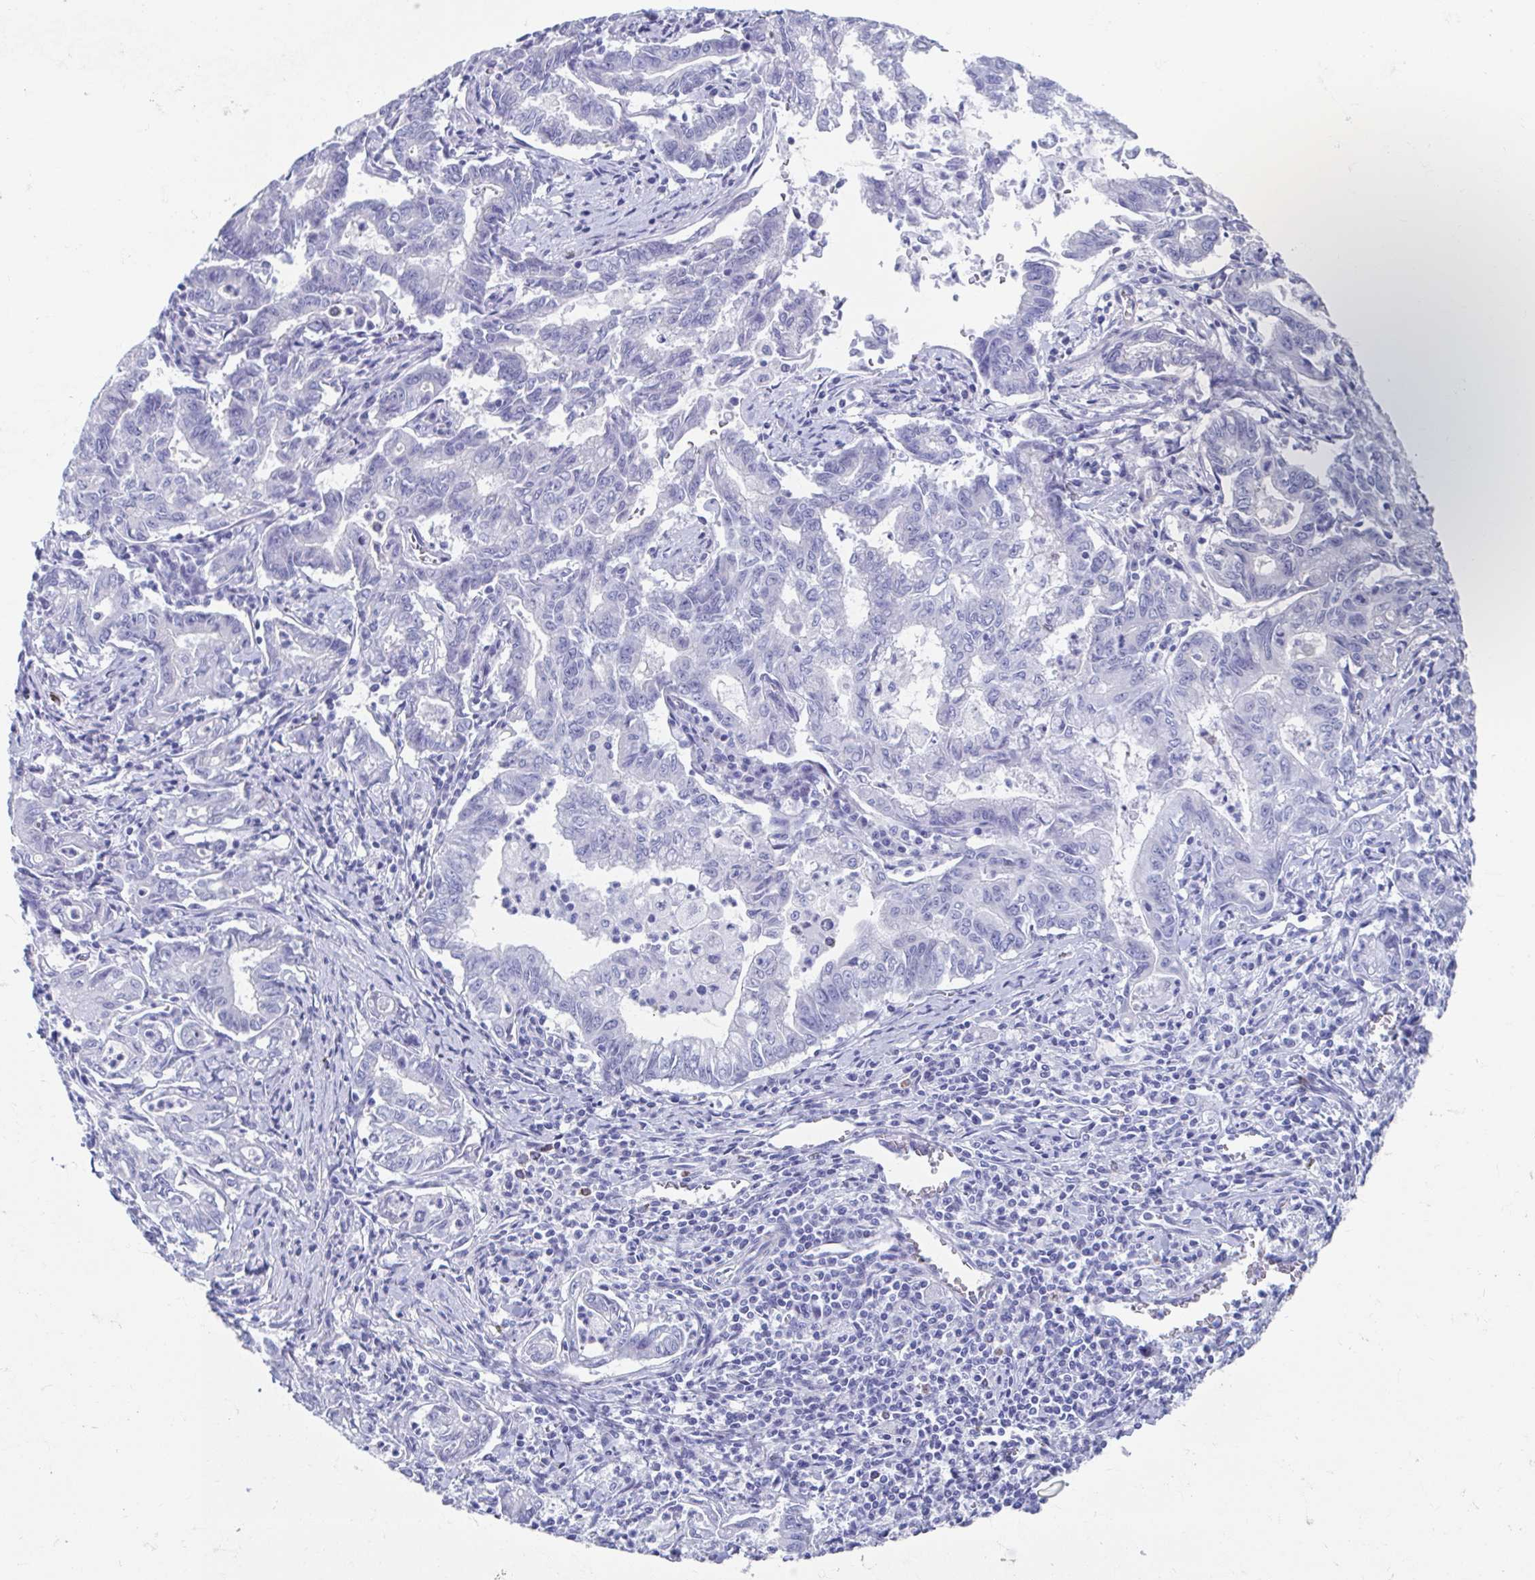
{"staining": {"intensity": "negative", "quantity": "none", "location": "none"}, "tissue": "stomach cancer", "cell_type": "Tumor cells", "image_type": "cancer", "snomed": [{"axis": "morphology", "description": "Adenocarcinoma, NOS"}, {"axis": "topography", "description": "Stomach, upper"}], "caption": "An image of human adenocarcinoma (stomach) is negative for staining in tumor cells.", "gene": "SHCBP1L", "patient": {"sex": "female", "age": 79}}